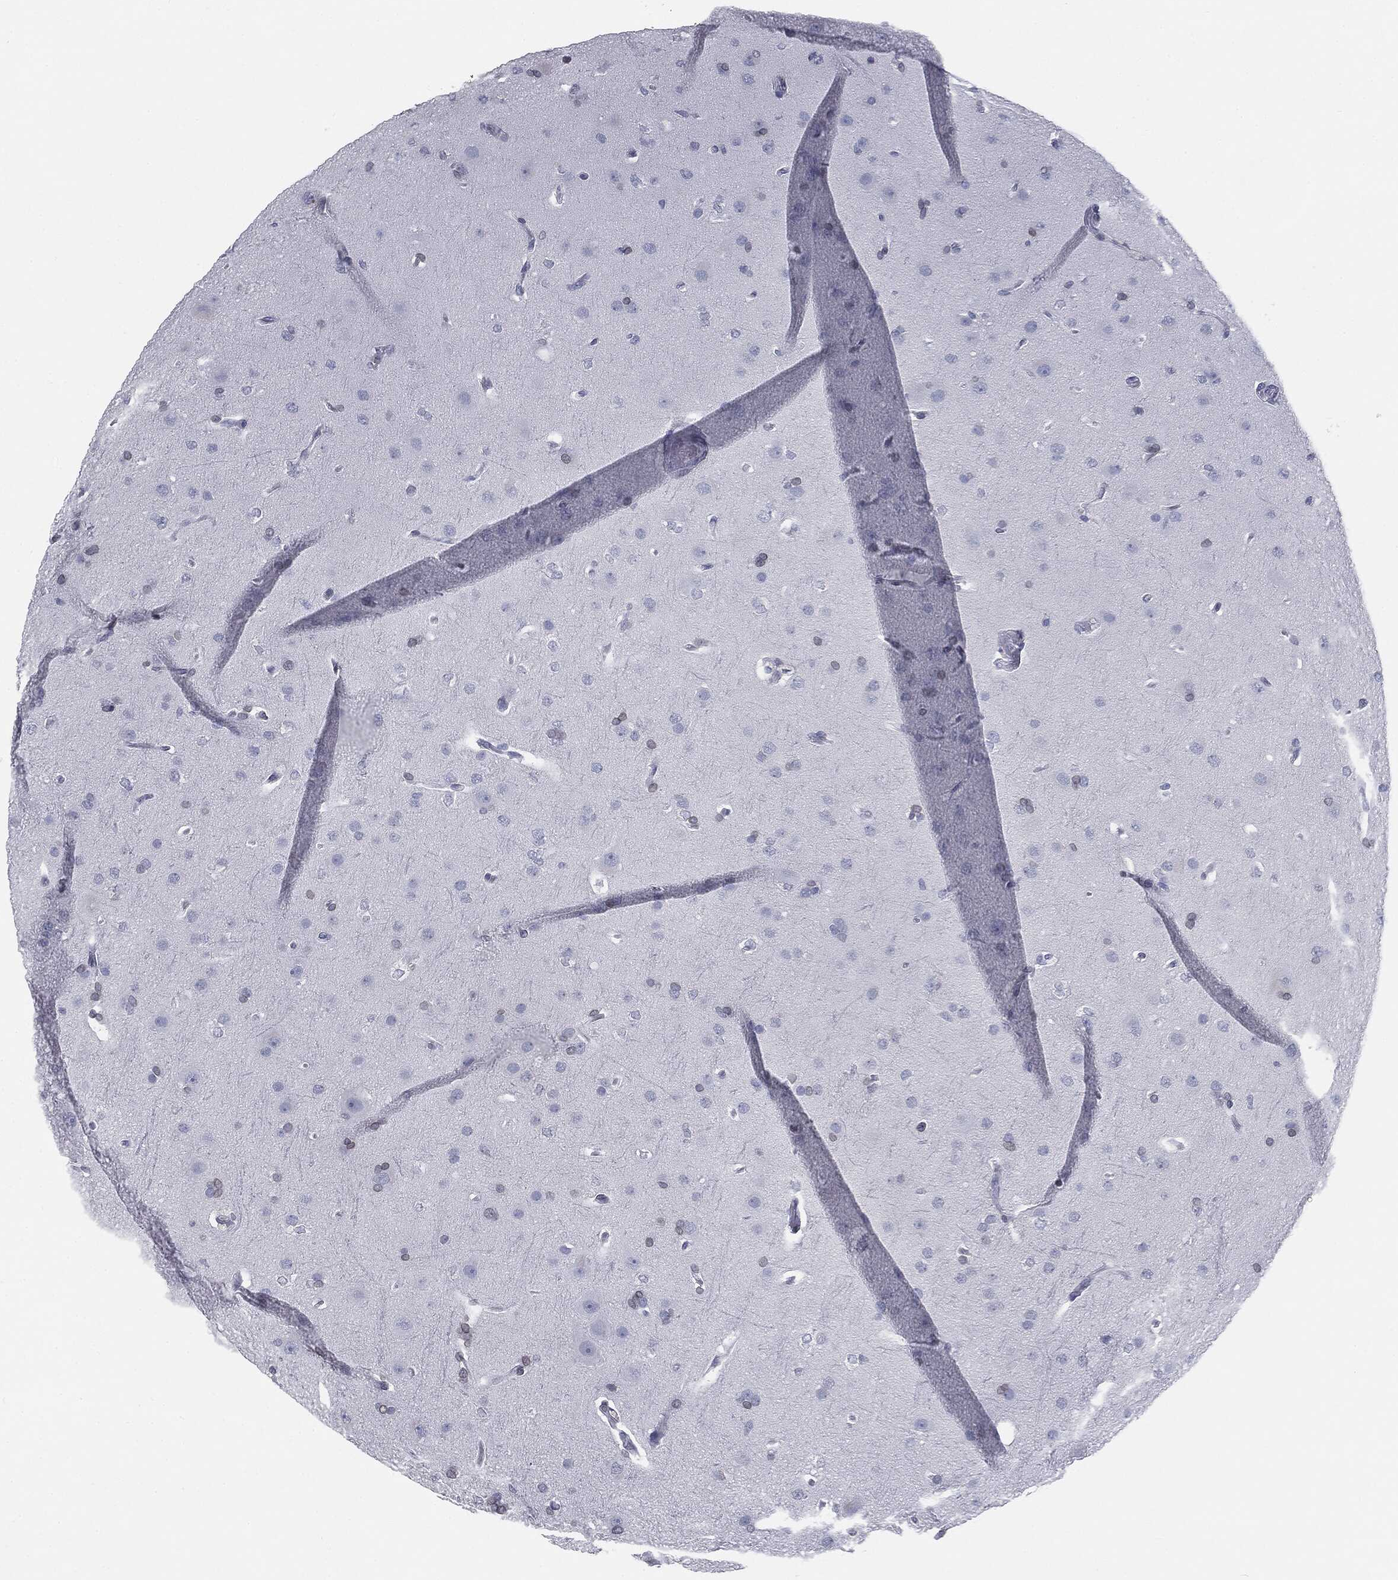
{"staining": {"intensity": "negative", "quantity": "none", "location": "none"}, "tissue": "glioma", "cell_type": "Tumor cells", "image_type": "cancer", "snomed": [{"axis": "morphology", "description": "Glioma, malignant, Low grade"}, {"axis": "topography", "description": "Brain"}], "caption": "Micrograph shows no protein staining in tumor cells of malignant glioma (low-grade) tissue.", "gene": "ALDOB", "patient": {"sex": "male", "age": 41}}